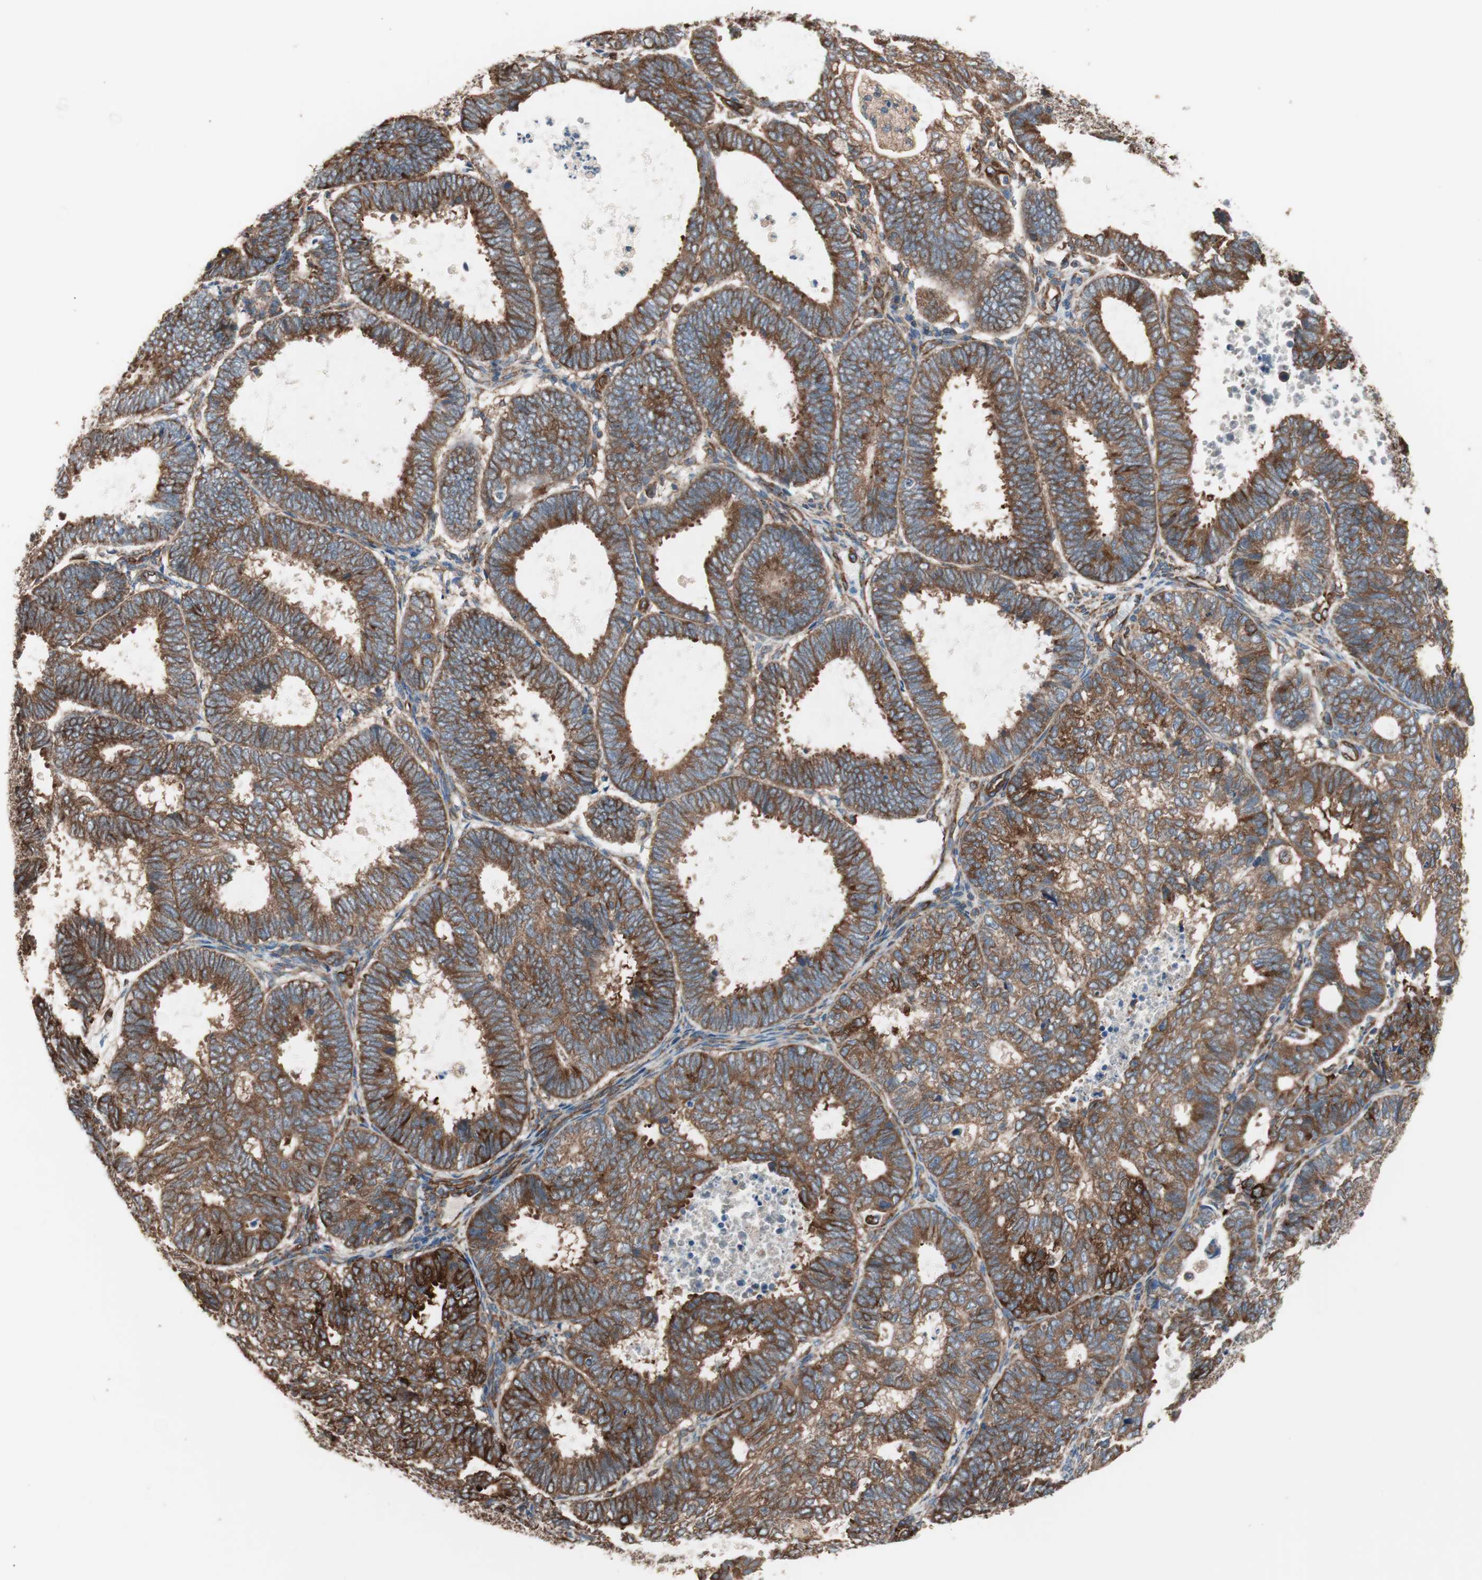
{"staining": {"intensity": "strong", "quantity": ">75%", "location": "cytoplasmic/membranous"}, "tissue": "endometrial cancer", "cell_type": "Tumor cells", "image_type": "cancer", "snomed": [{"axis": "morphology", "description": "Adenocarcinoma, NOS"}, {"axis": "topography", "description": "Uterus"}], "caption": "Immunohistochemical staining of endometrial cancer exhibits high levels of strong cytoplasmic/membranous expression in approximately >75% of tumor cells.", "gene": "GPSM2", "patient": {"sex": "female", "age": 60}}